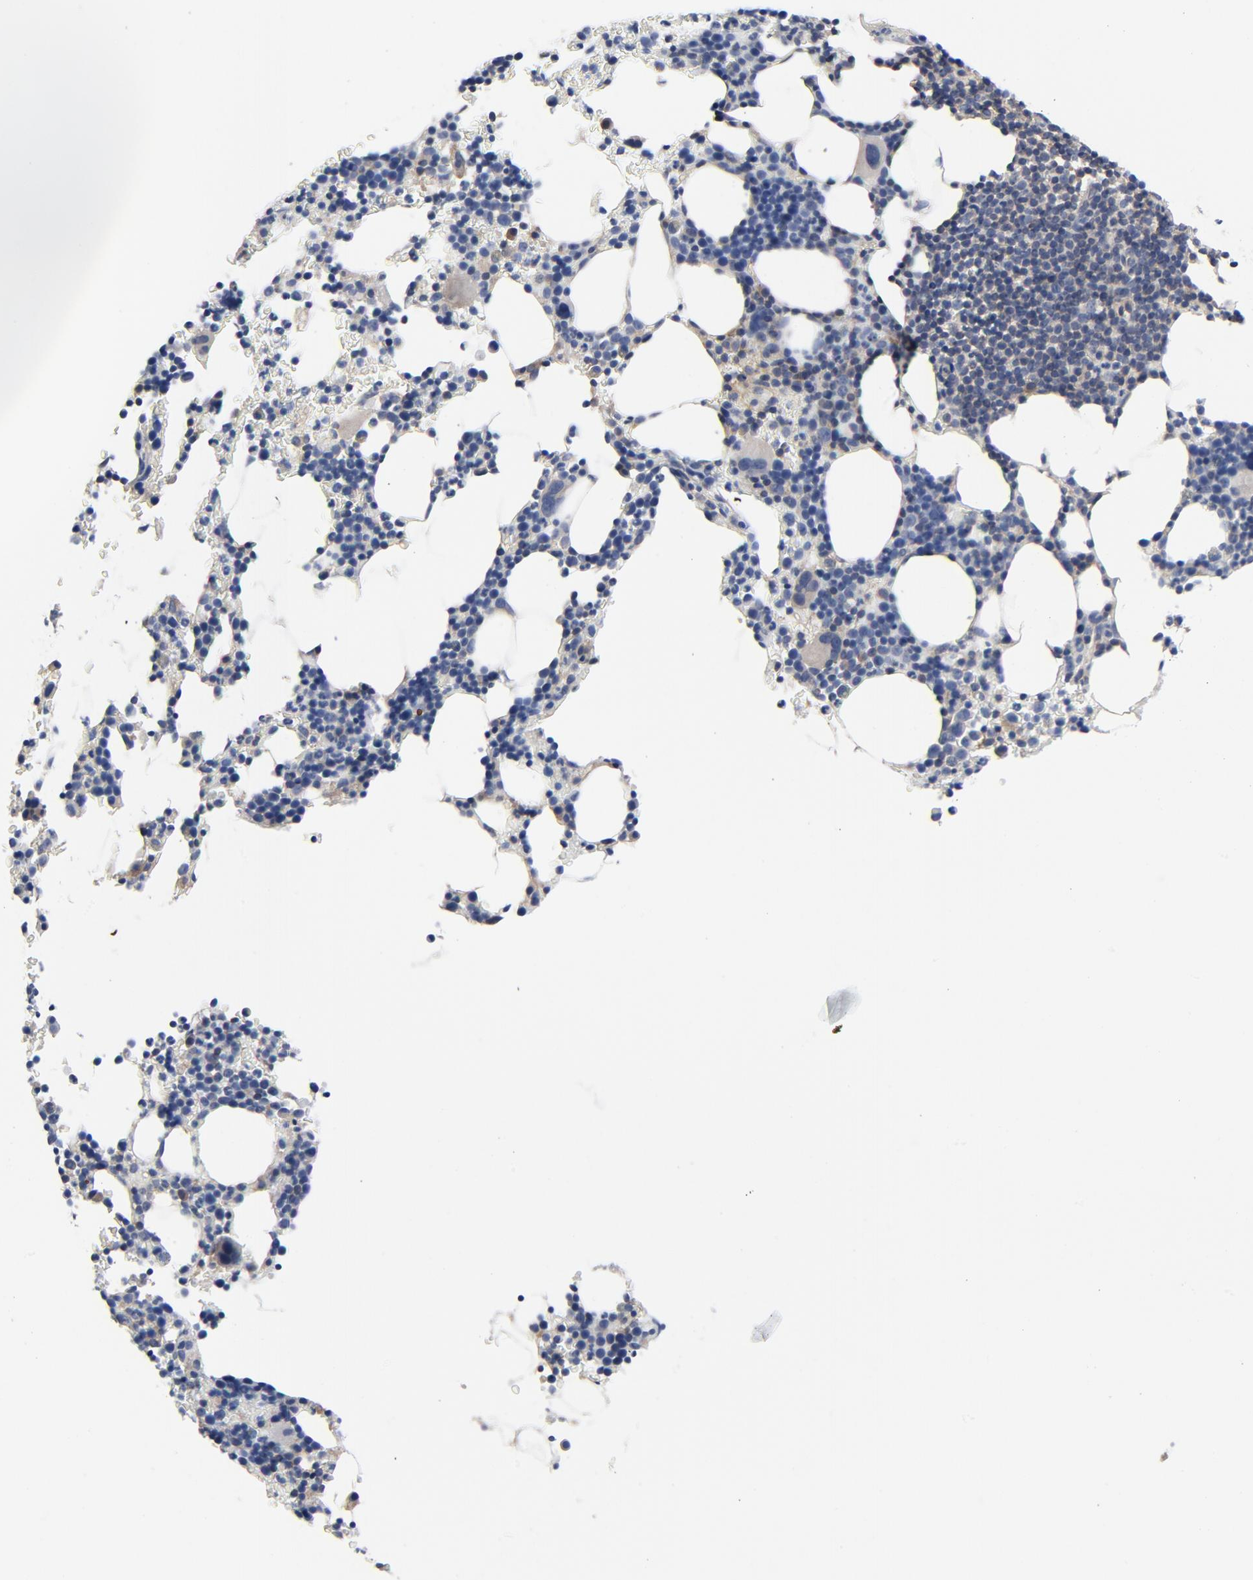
{"staining": {"intensity": "negative", "quantity": "none", "location": "none"}, "tissue": "bone marrow", "cell_type": "Hematopoietic cells", "image_type": "normal", "snomed": [{"axis": "morphology", "description": "Normal tissue, NOS"}, {"axis": "topography", "description": "Bone marrow"}], "caption": "Immunohistochemistry (IHC) histopathology image of normal bone marrow: bone marrow stained with DAB (3,3'-diaminobenzidine) displays no significant protein expression in hematopoietic cells.", "gene": "DYNLT3", "patient": {"sex": "female", "age": 78}}